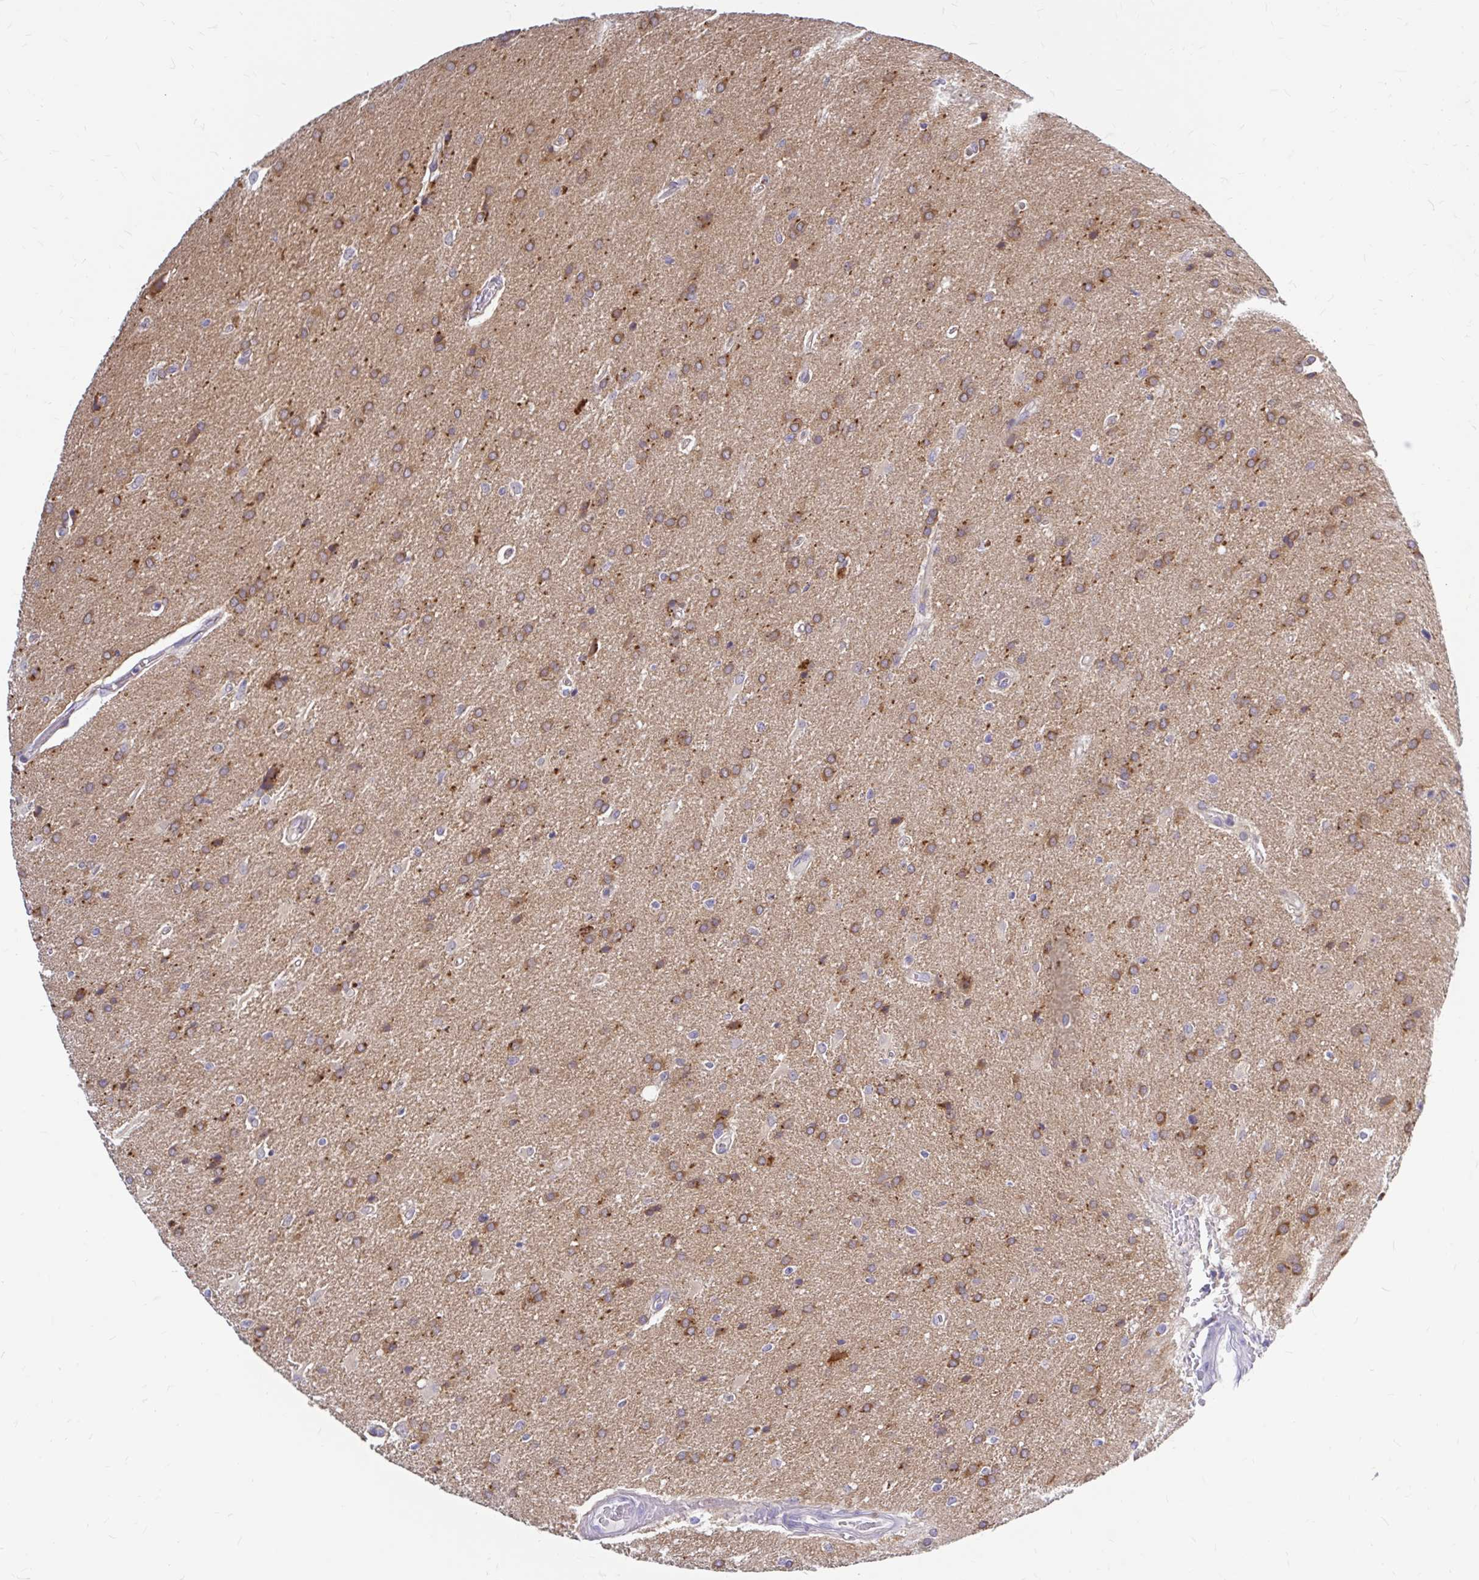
{"staining": {"intensity": "moderate", "quantity": ">75%", "location": "cytoplasmic/membranous"}, "tissue": "glioma", "cell_type": "Tumor cells", "image_type": "cancer", "snomed": [{"axis": "morphology", "description": "Glioma, malignant, High grade"}, {"axis": "topography", "description": "Brain"}], "caption": "Protein staining shows moderate cytoplasmic/membranous positivity in about >75% of tumor cells in glioma.", "gene": "MAP1LC3A", "patient": {"sex": "male", "age": 56}}